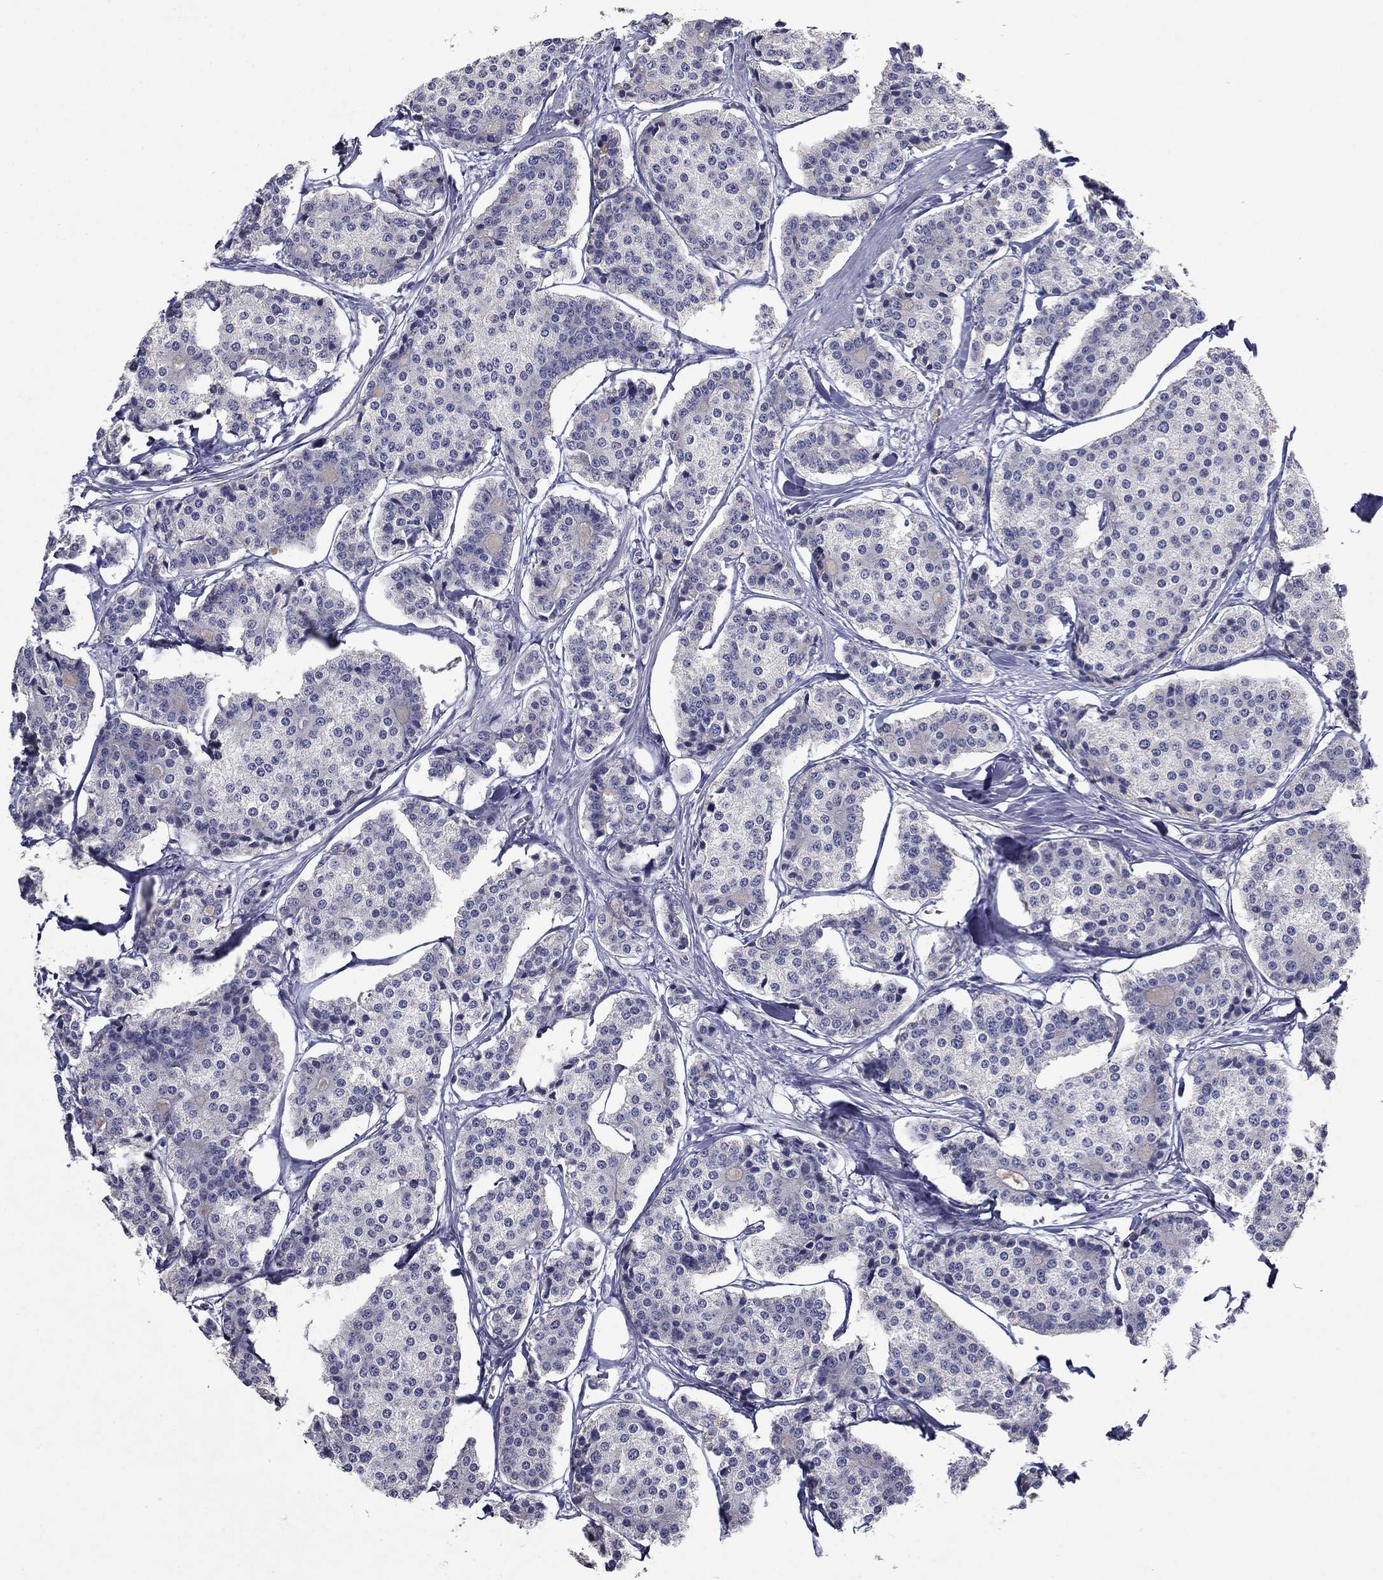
{"staining": {"intensity": "negative", "quantity": "none", "location": "none"}, "tissue": "carcinoid", "cell_type": "Tumor cells", "image_type": "cancer", "snomed": [{"axis": "morphology", "description": "Carcinoid, malignant, NOS"}, {"axis": "topography", "description": "Small intestine"}], "caption": "This is an IHC photomicrograph of human carcinoid. There is no positivity in tumor cells.", "gene": "IRF5", "patient": {"sex": "female", "age": 65}}